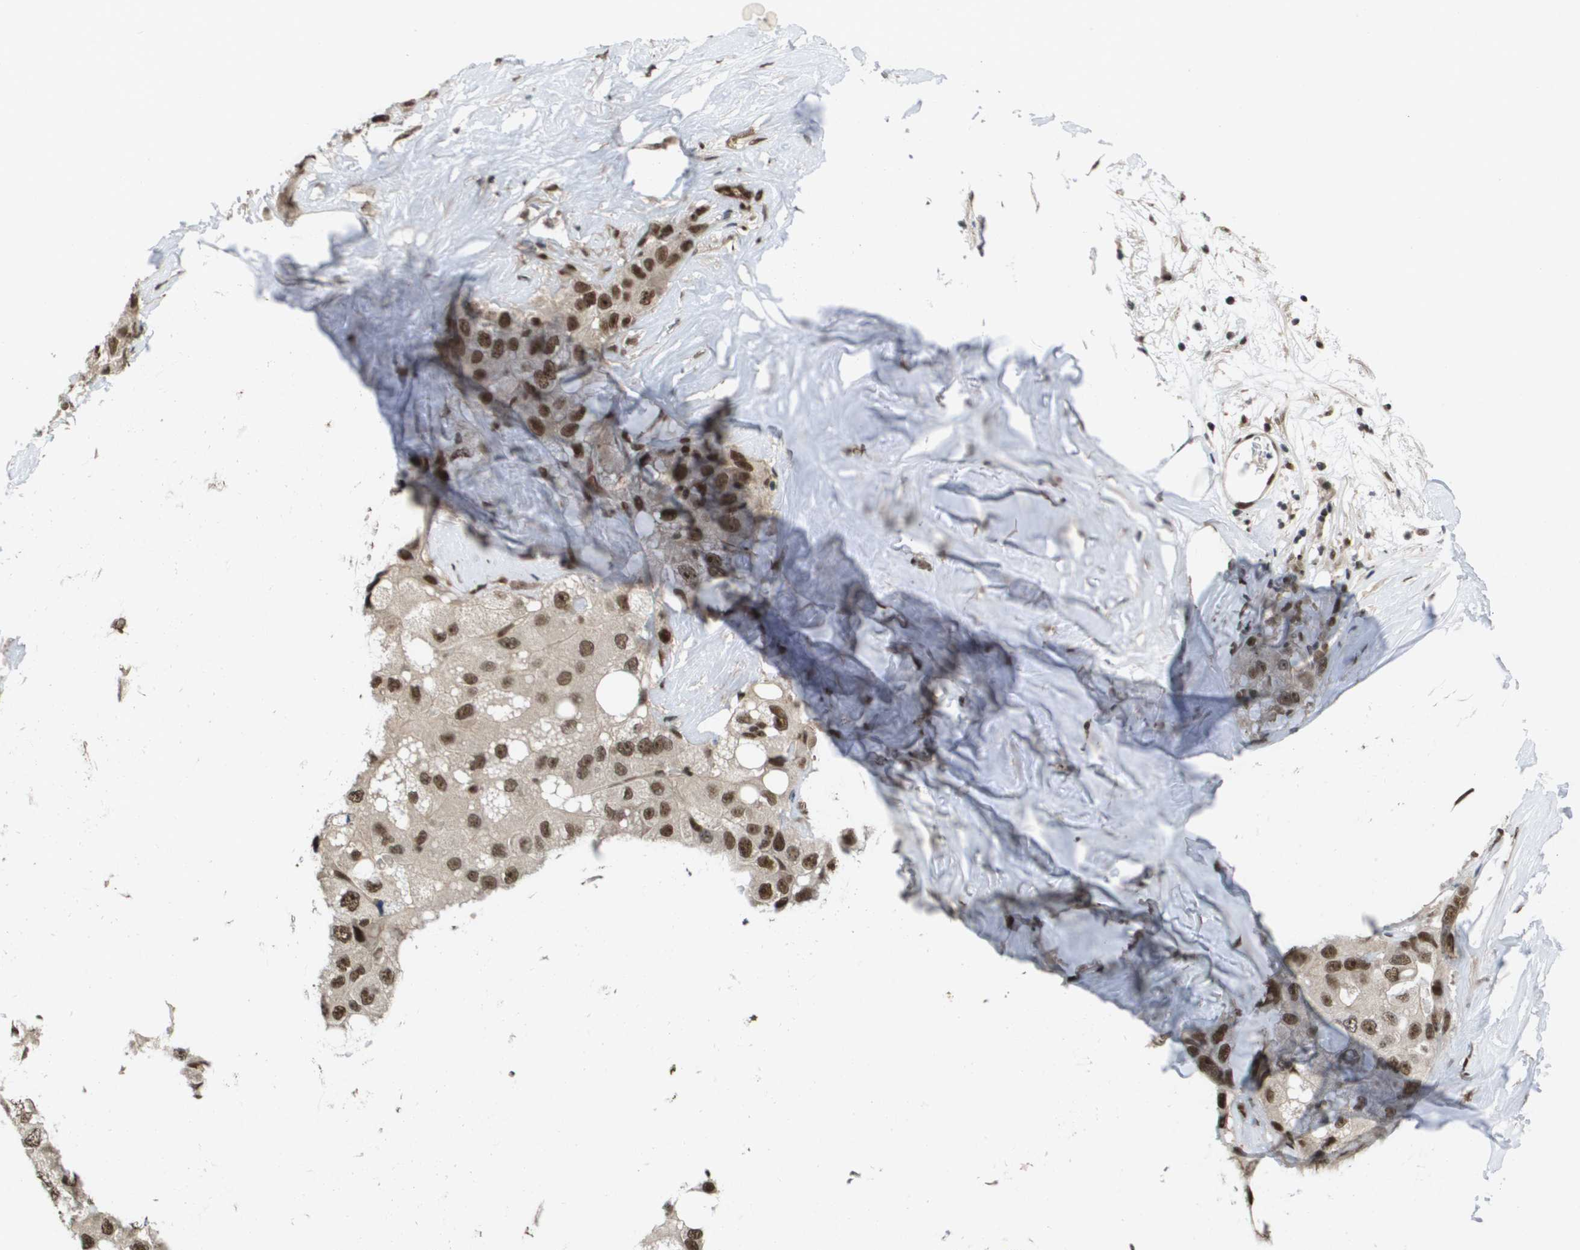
{"staining": {"intensity": "strong", "quantity": ">75%", "location": "nuclear"}, "tissue": "liver cancer", "cell_type": "Tumor cells", "image_type": "cancer", "snomed": [{"axis": "morphology", "description": "Carcinoma, Hepatocellular, NOS"}, {"axis": "topography", "description": "Liver"}], "caption": "Strong nuclear expression is appreciated in approximately >75% of tumor cells in liver cancer. Using DAB (brown) and hematoxylin (blue) stains, captured at high magnification using brightfield microscopy.", "gene": "CDT1", "patient": {"sex": "male", "age": 80}}